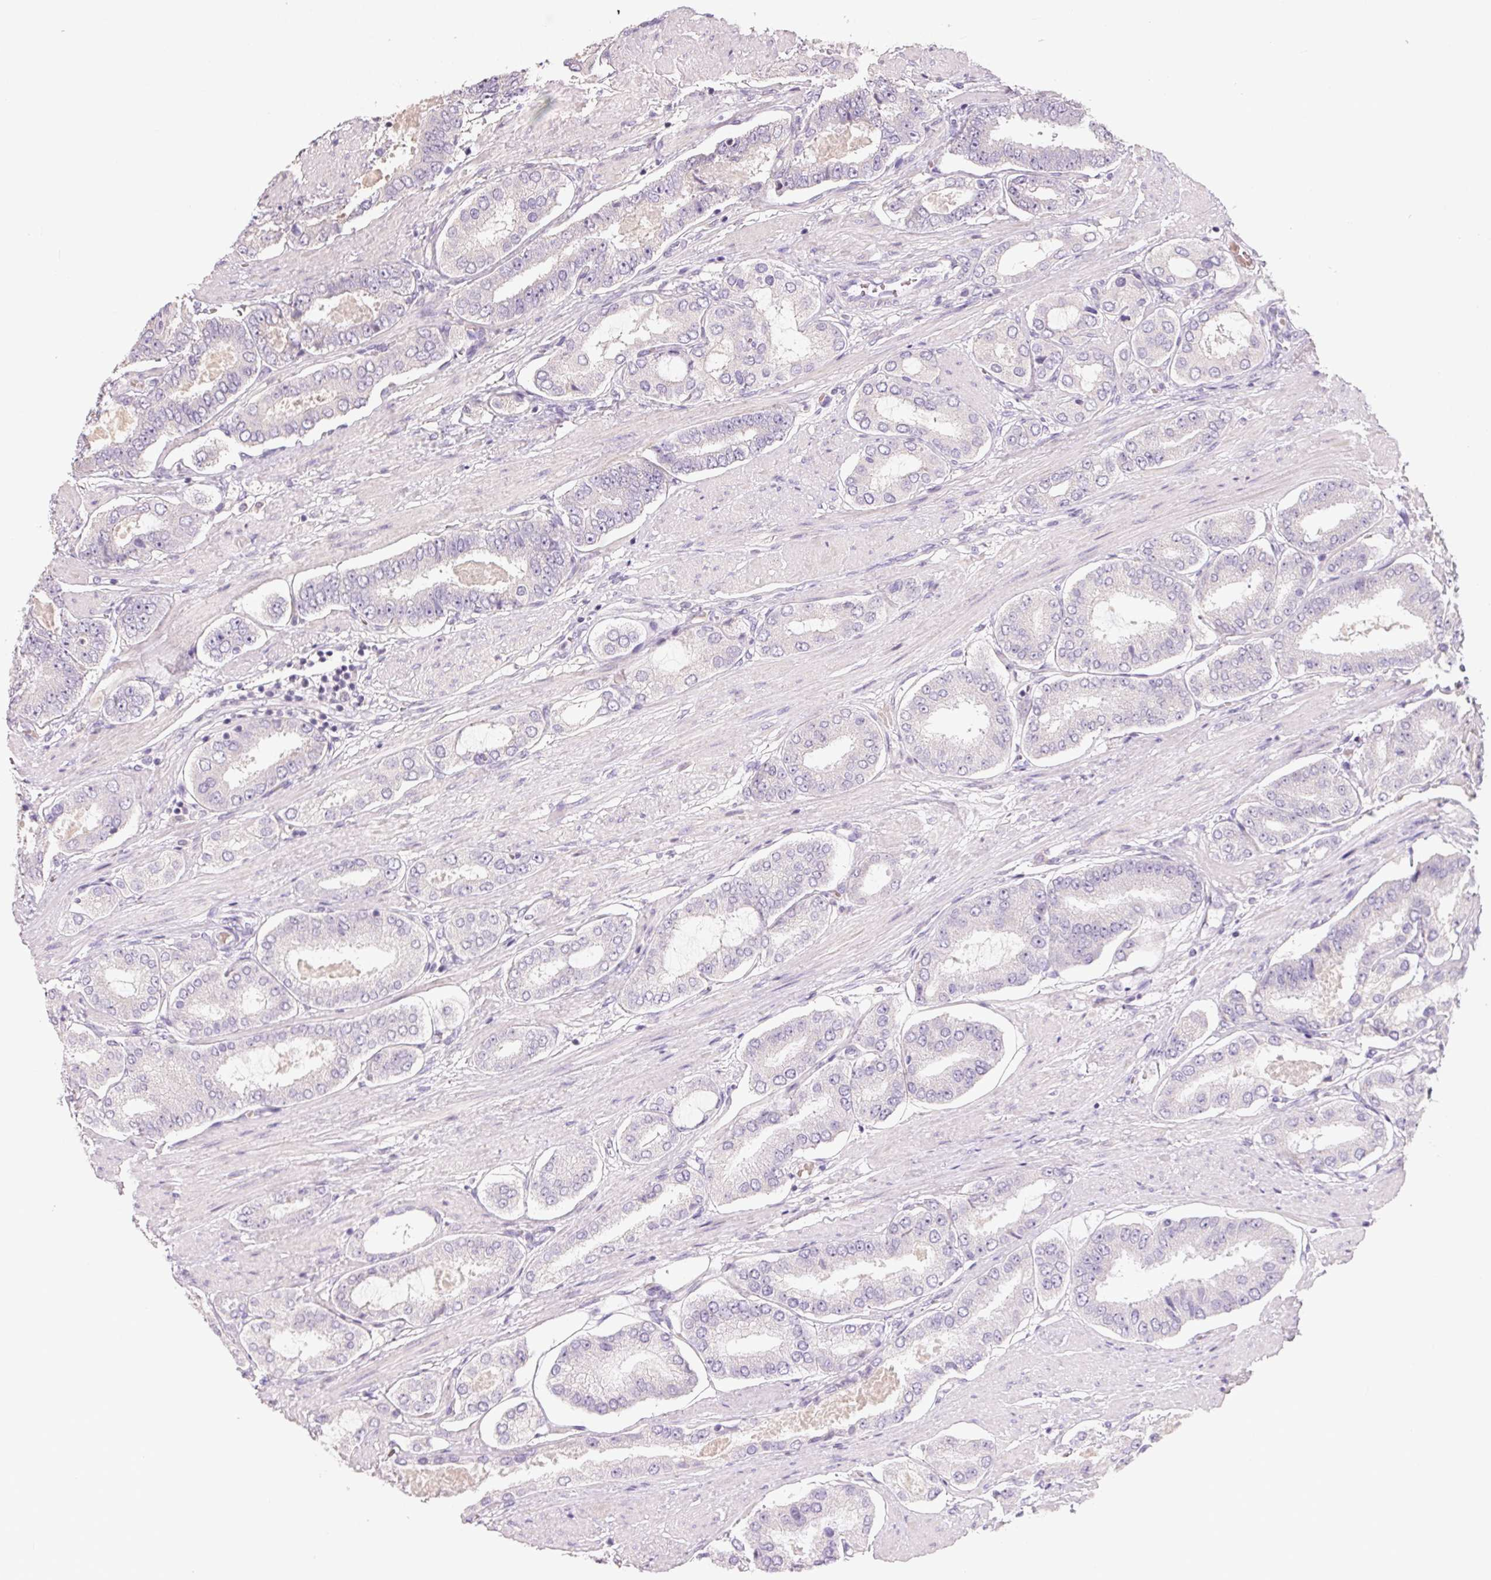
{"staining": {"intensity": "negative", "quantity": "none", "location": "none"}, "tissue": "prostate cancer", "cell_type": "Tumor cells", "image_type": "cancer", "snomed": [{"axis": "morphology", "description": "Adenocarcinoma, High grade"}, {"axis": "topography", "description": "Prostate"}], "caption": "Protein analysis of prostate cancer (high-grade adenocarcinoma) shows no significant expression in tumor cells.", "gene": "HSD17B1", "patient": {"sex": "male", "age": 63}}